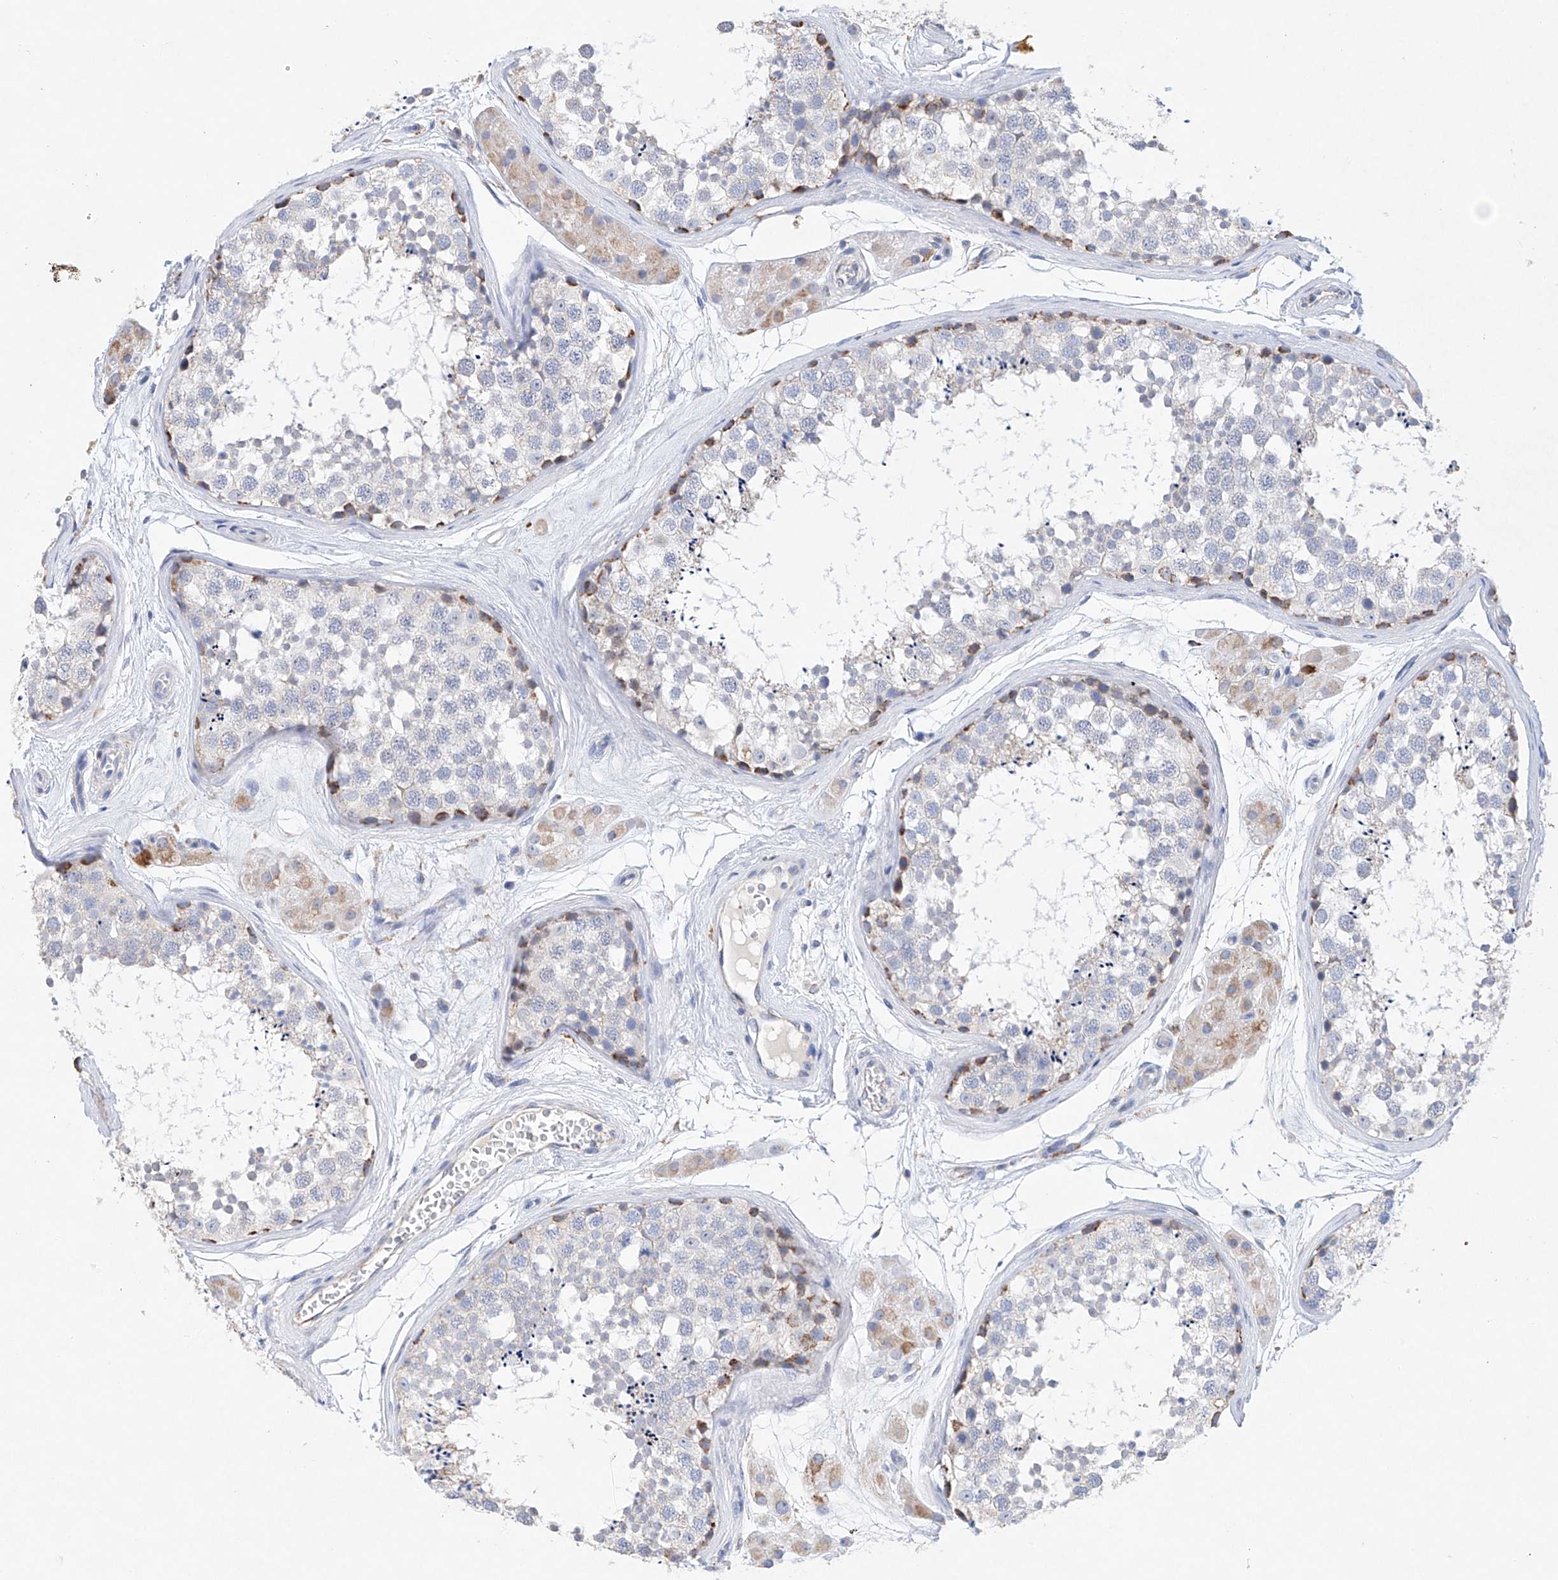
{"staining": {"intensity": "moderate", "quantity": "<25%", "location": "cytoplasmic/membranous"}, "tissue": "testis", "cell_type": "Cells in seminiferous ducts", "image_type": "normal", "snomed": [{"axis": "morphology", "description": "Normal tissue, NOS"}, {"axis": "topography", "description": "Testis"}], "caption": "An immunohistochemistry image of benign tissue is shown. Protein staining in brown labels moderate cytoplasmic/membranous positivity in testis within cells in seminiferous ducts.", "gene": "NRROS", "patient": {"sex": "male", "age": 56}}